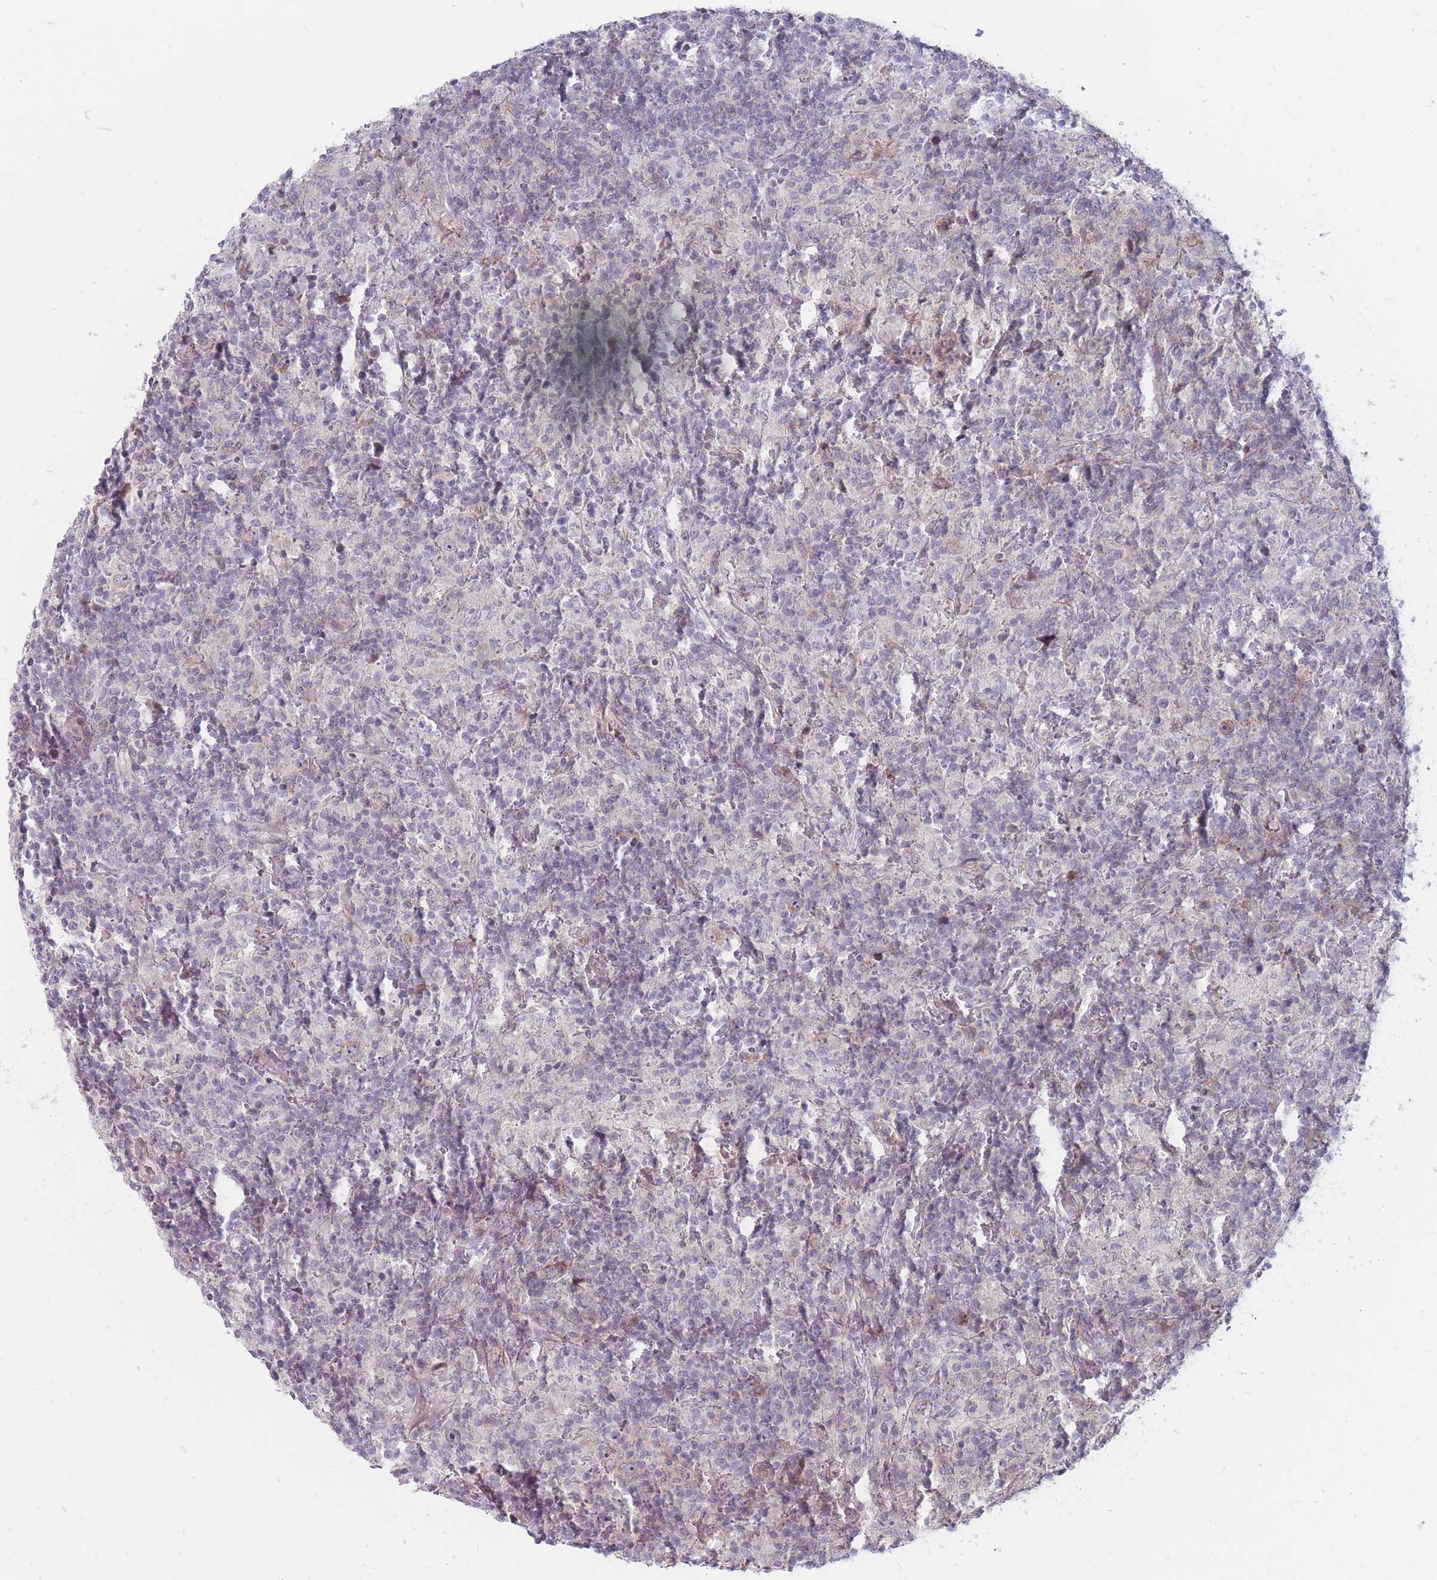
{"staining": {"intensity": "weak", "quantity": "25%-75%", "location": "cytoplasmic/membranous"}, "tissue": "lymphoma", "cell_type": "Tumor cells", "image_type": "cancer", "snomed": [{"axis": "morphology", "description": "Hodgkin's disease, NOS"}, {"axis": "topography", "description": "Lymph node"}], "caption": "Immunohistochemistry (DAB) staining of lymphoma displays weak cytoplasmic/membranous protein staining in approximately 25%-75% of tumor cells.", "gene": "PCDH12", "patient": {"sex": "male", "age": 70}}